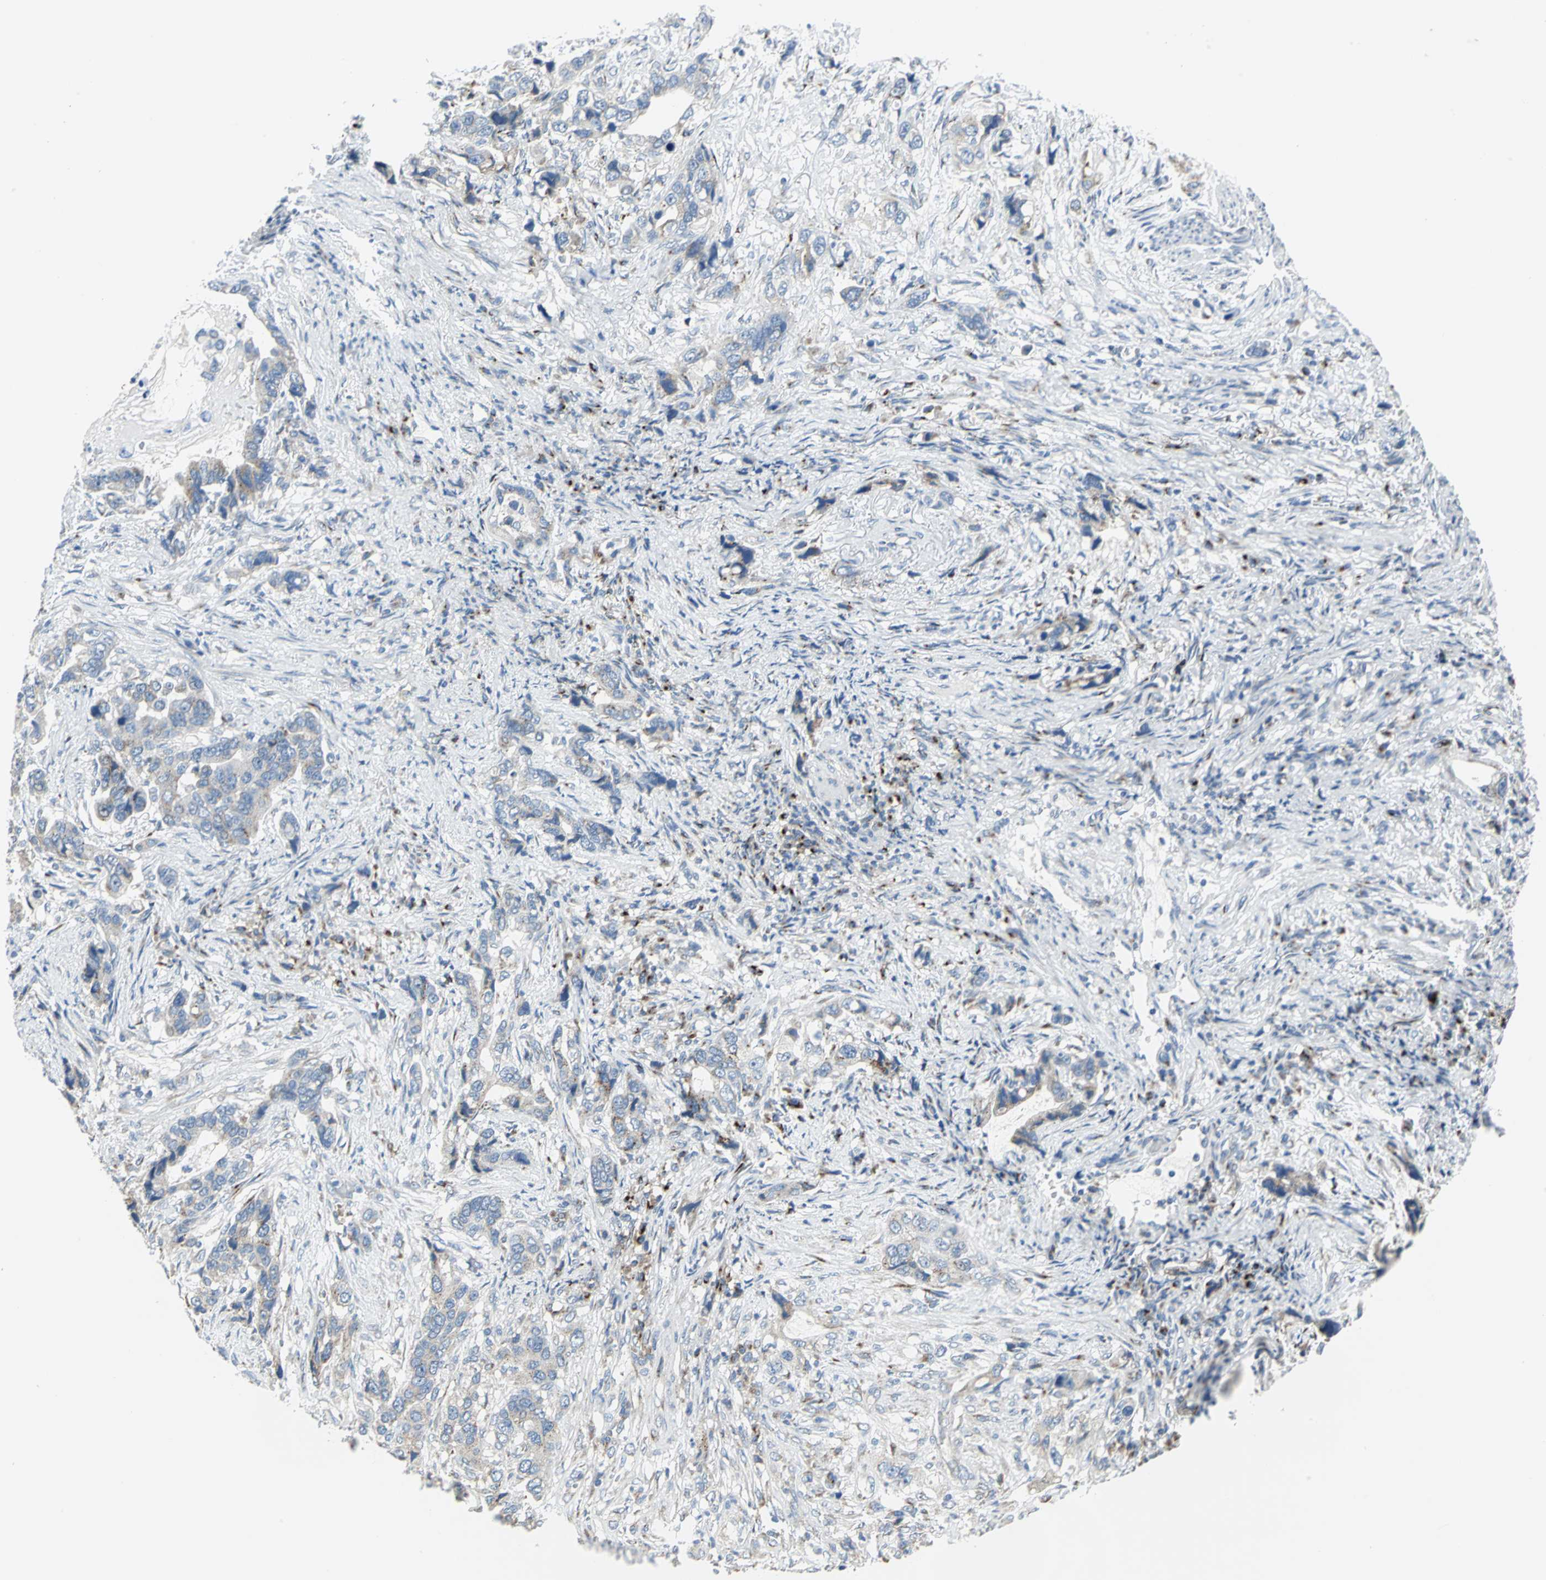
{"staining": {"intensity": "weak", "quantity": "25%-75%", "location": "cytoplasmic/membranous"}, "tissue": "stomach cancer", "cell_type": "Tumor cells", "image_type": "cancer", "snomed": [{"axis": "morphology", "description": "Adenocarcinoma, NOS"}, {"axis": "topography", "description": "Stomach, lower"}], "caption": "Immunohistochemical staining of human stomach adenocarcinoma demonstrates low levels of weak cytoplasmic/membranous positivity in about 25%-75% of tumor cells.", "gene": "GPR3", "patient": {"sex": "female", "age": 93}}